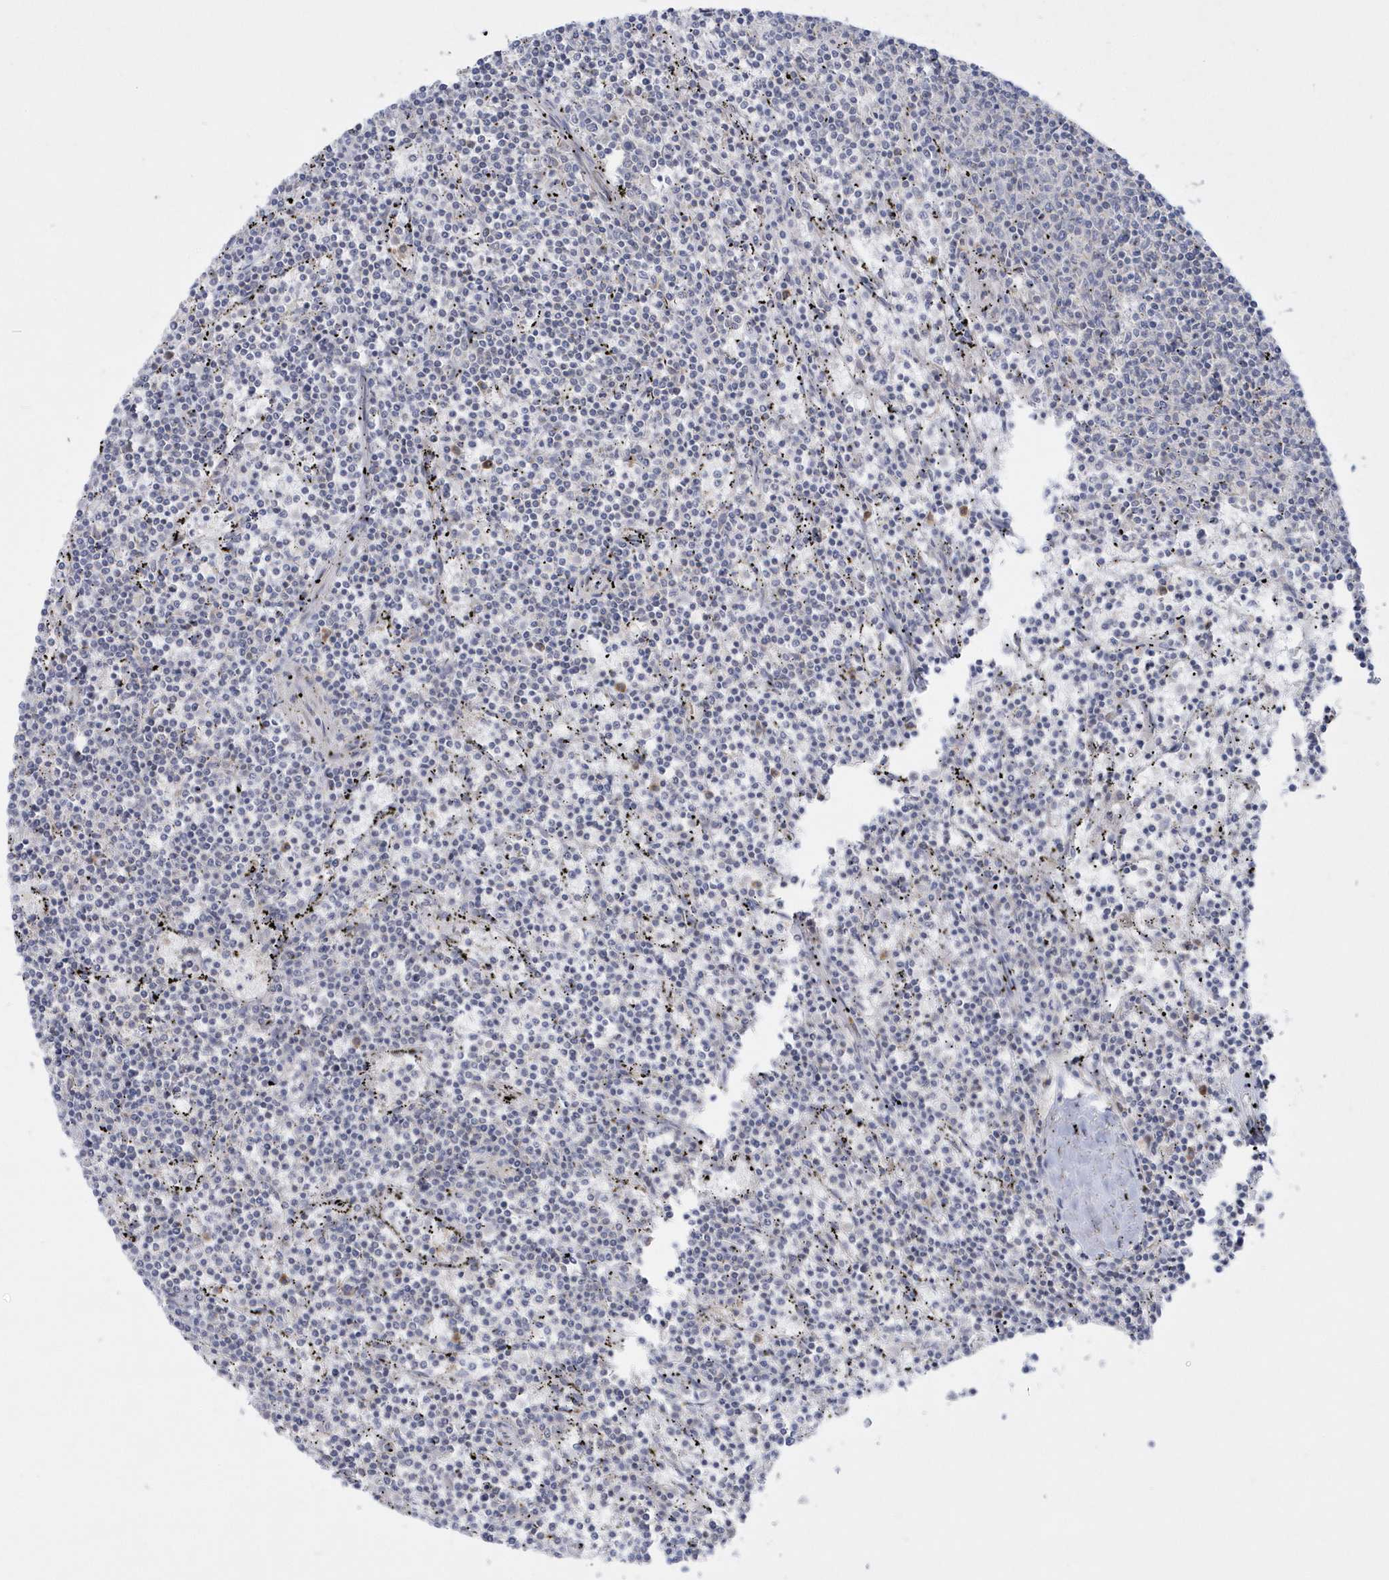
{"staining": {"intensity": "negative", "quantity": "none", "location": "none"}, "tissue": "lymphoma", "cell_type": "Tumor cells", "image_type": "cancer", "snomed": [{"axis": "morphology", "description": "Malignant lymphoma, non-Hodgkin's type, Low grade"}, {"axis": "topography", "description": "Spleen"}], "caption": "An IHC histopathology image of lymphoma is shown. There is no staining in tumor cells of lymphoma.", "gene": "DNAJC18", "patient": {"sex": "female", "age": 50}}